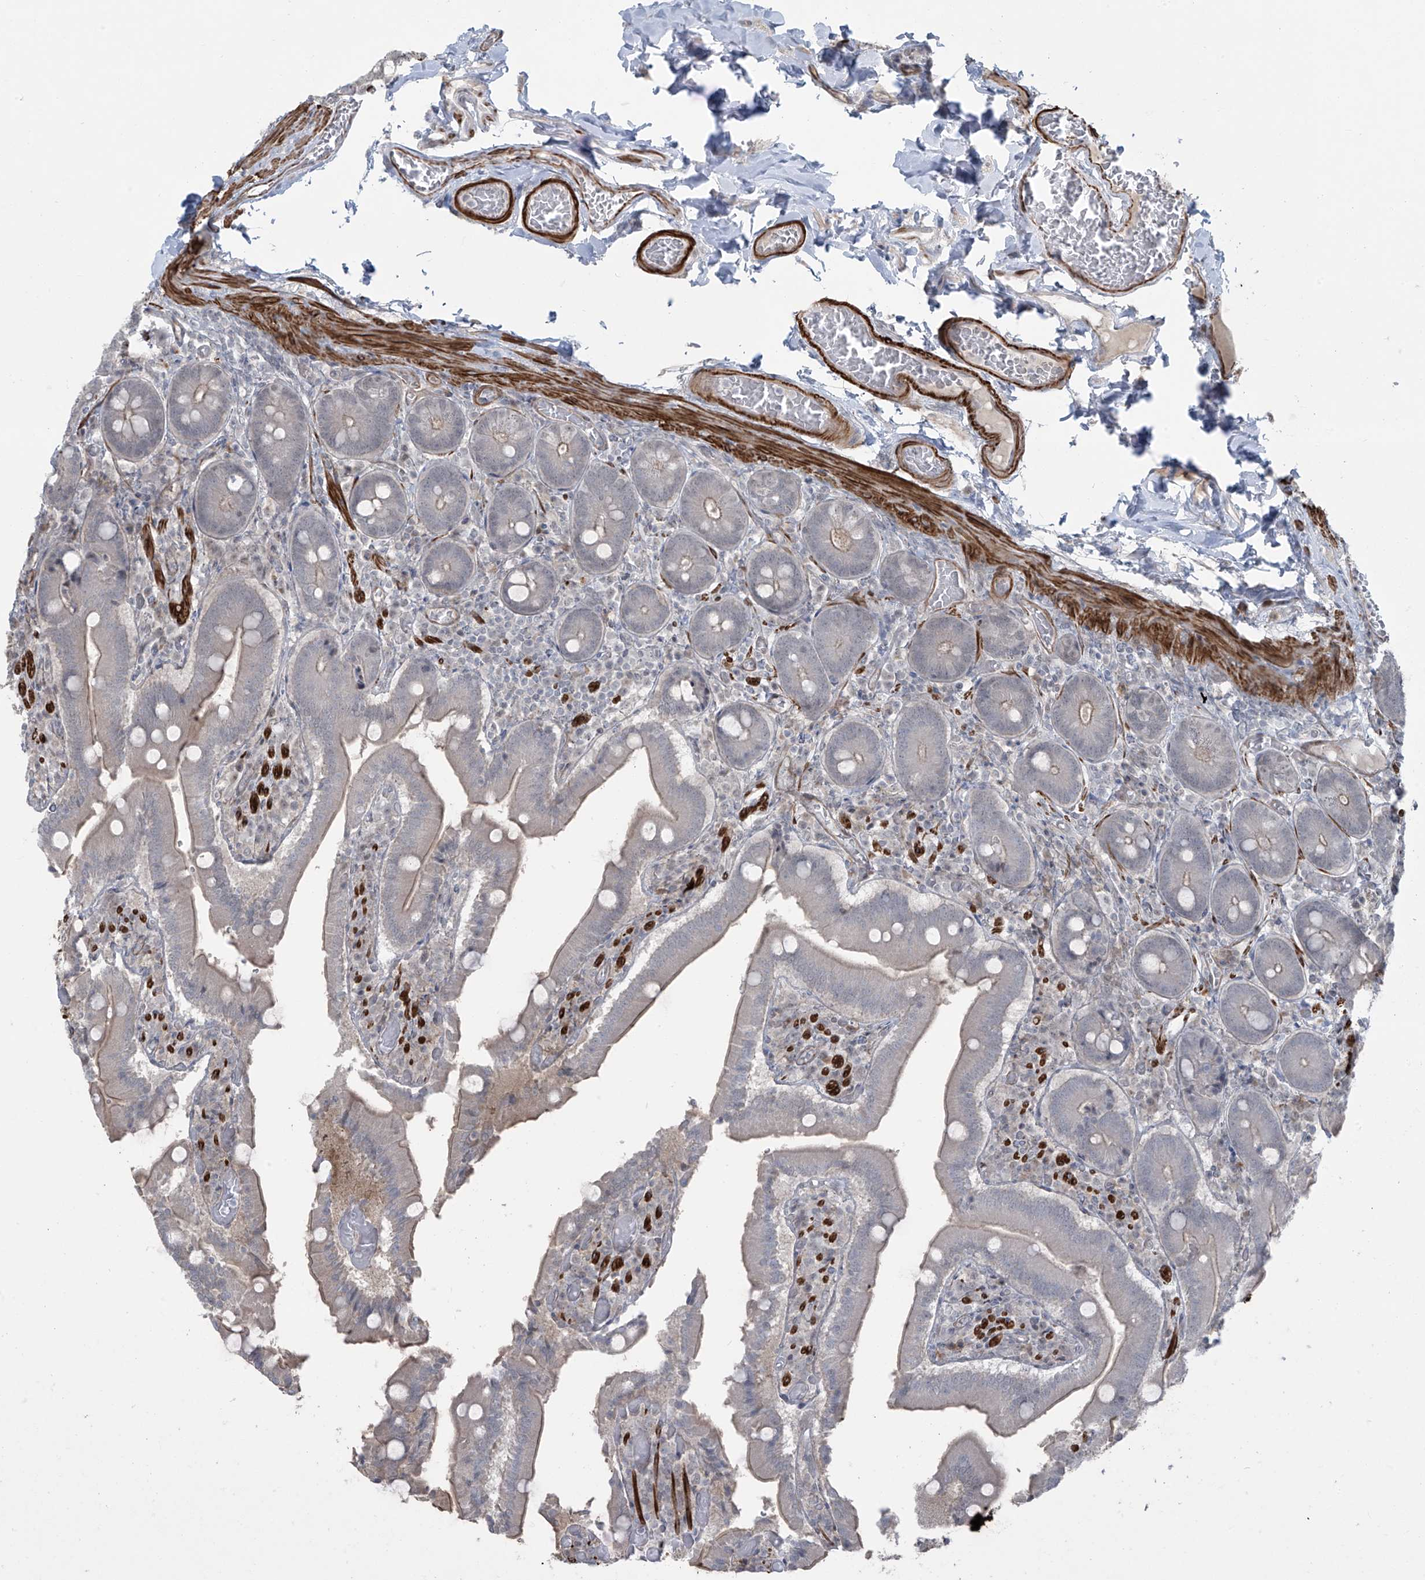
{"staining": {"intensity": "weak", "quantity": "<25%", "location": "cytoplasmic/membranous"}, "tissue": "duodenum", "cell_type": "Glandular cells", "image_type": "normal", "snomed": [{"axis": "morphology", "description": "Normal tissue, NOS"}, {"axis": "topography", "description": "Duodenum"}], "caption": "Micrograph shows no significant protein staining in glandular cells of normal duodenum.", "gene": "RASGEF1A", "patient": {"sex": "female", "age": 62}}